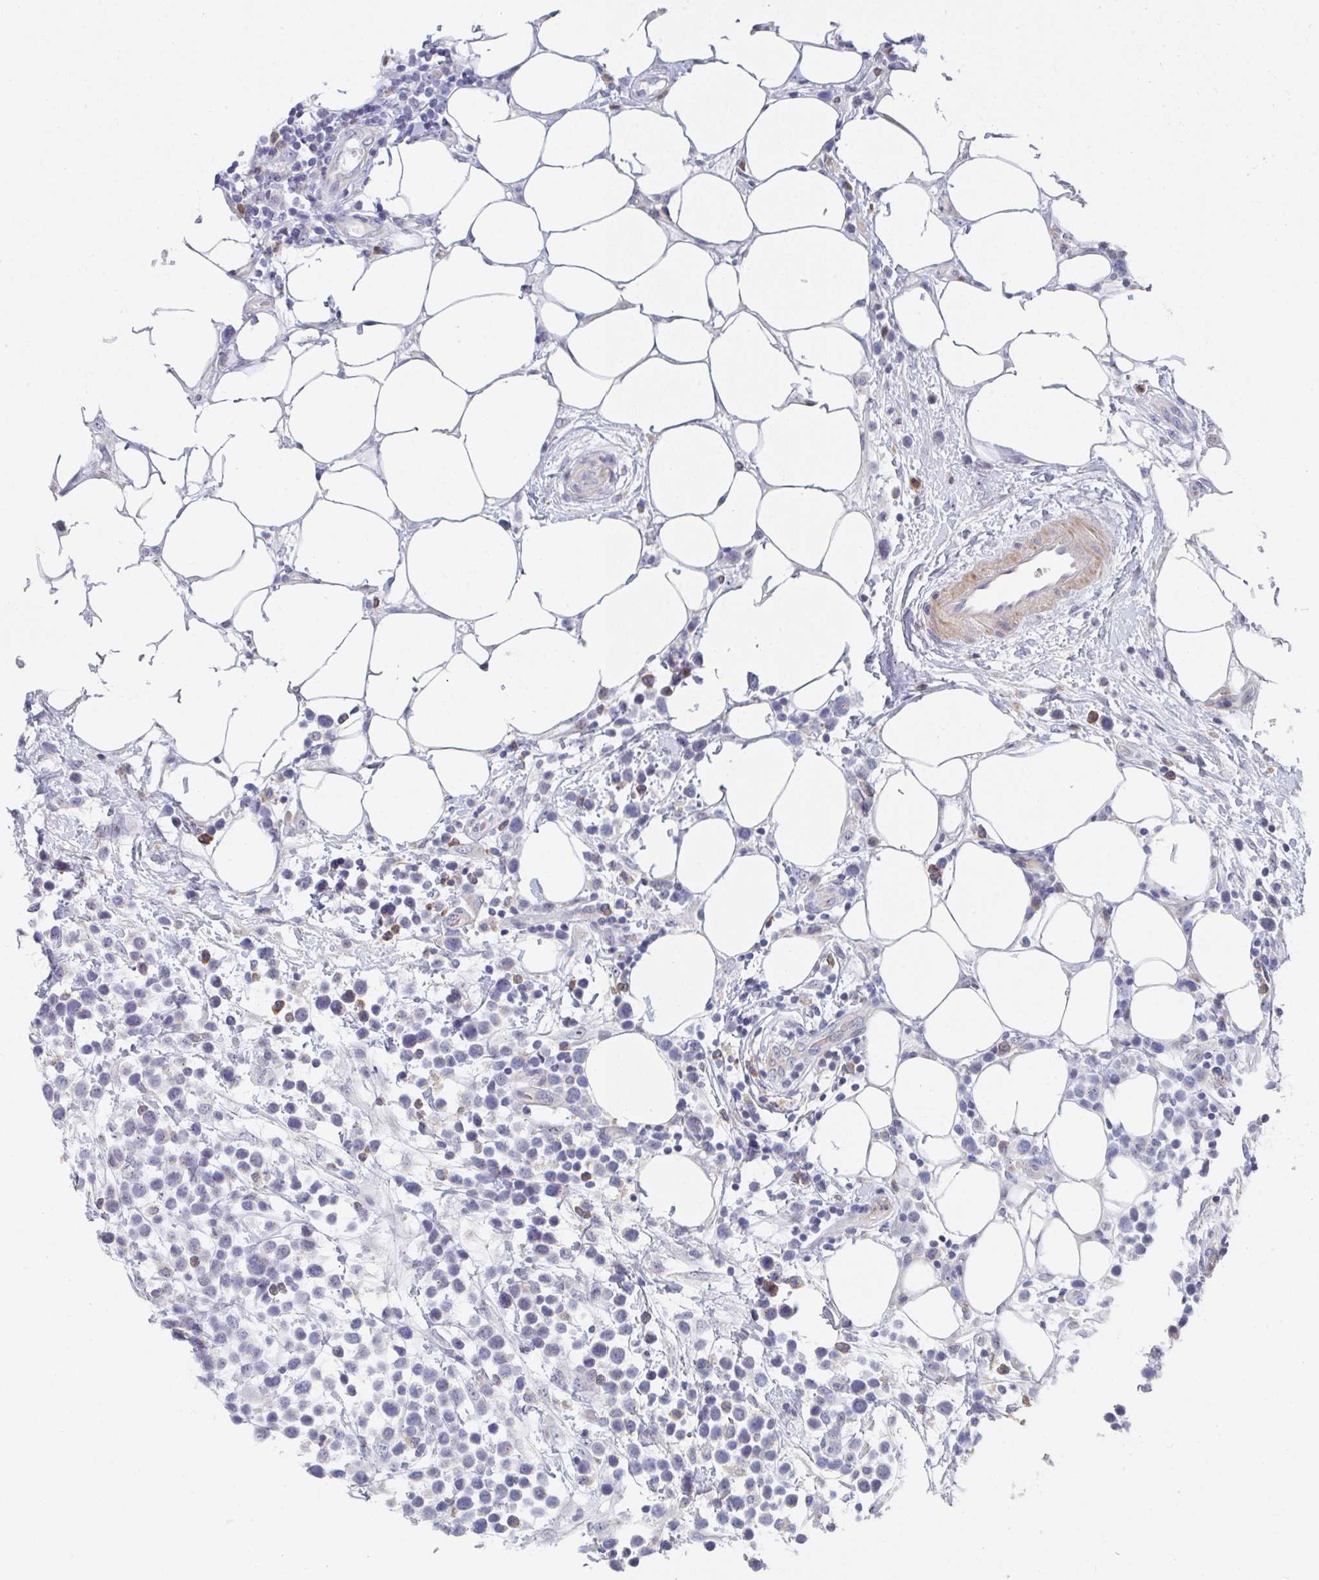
{"staining": {"intensity": "negative", "quantity": "none", "location": "none"}, "tissue": "lymphoma", "cell_type": "Tumor cells", "image_type": "cancer", "snomed": [{"axis": "morphology", "description": "Malignant lymphoma, non-Hodgkin's type, Low grade"}, {"axis": "topography", "description": "Lymph node"}], "caption": "Immunohistochemical staining of low-grade malignant lymphoma, non-Hodgkin's type displays no significant positivity in tumor cells.", "gene": "KLHL33", "patient": {"sex": "male", "age": 60}}